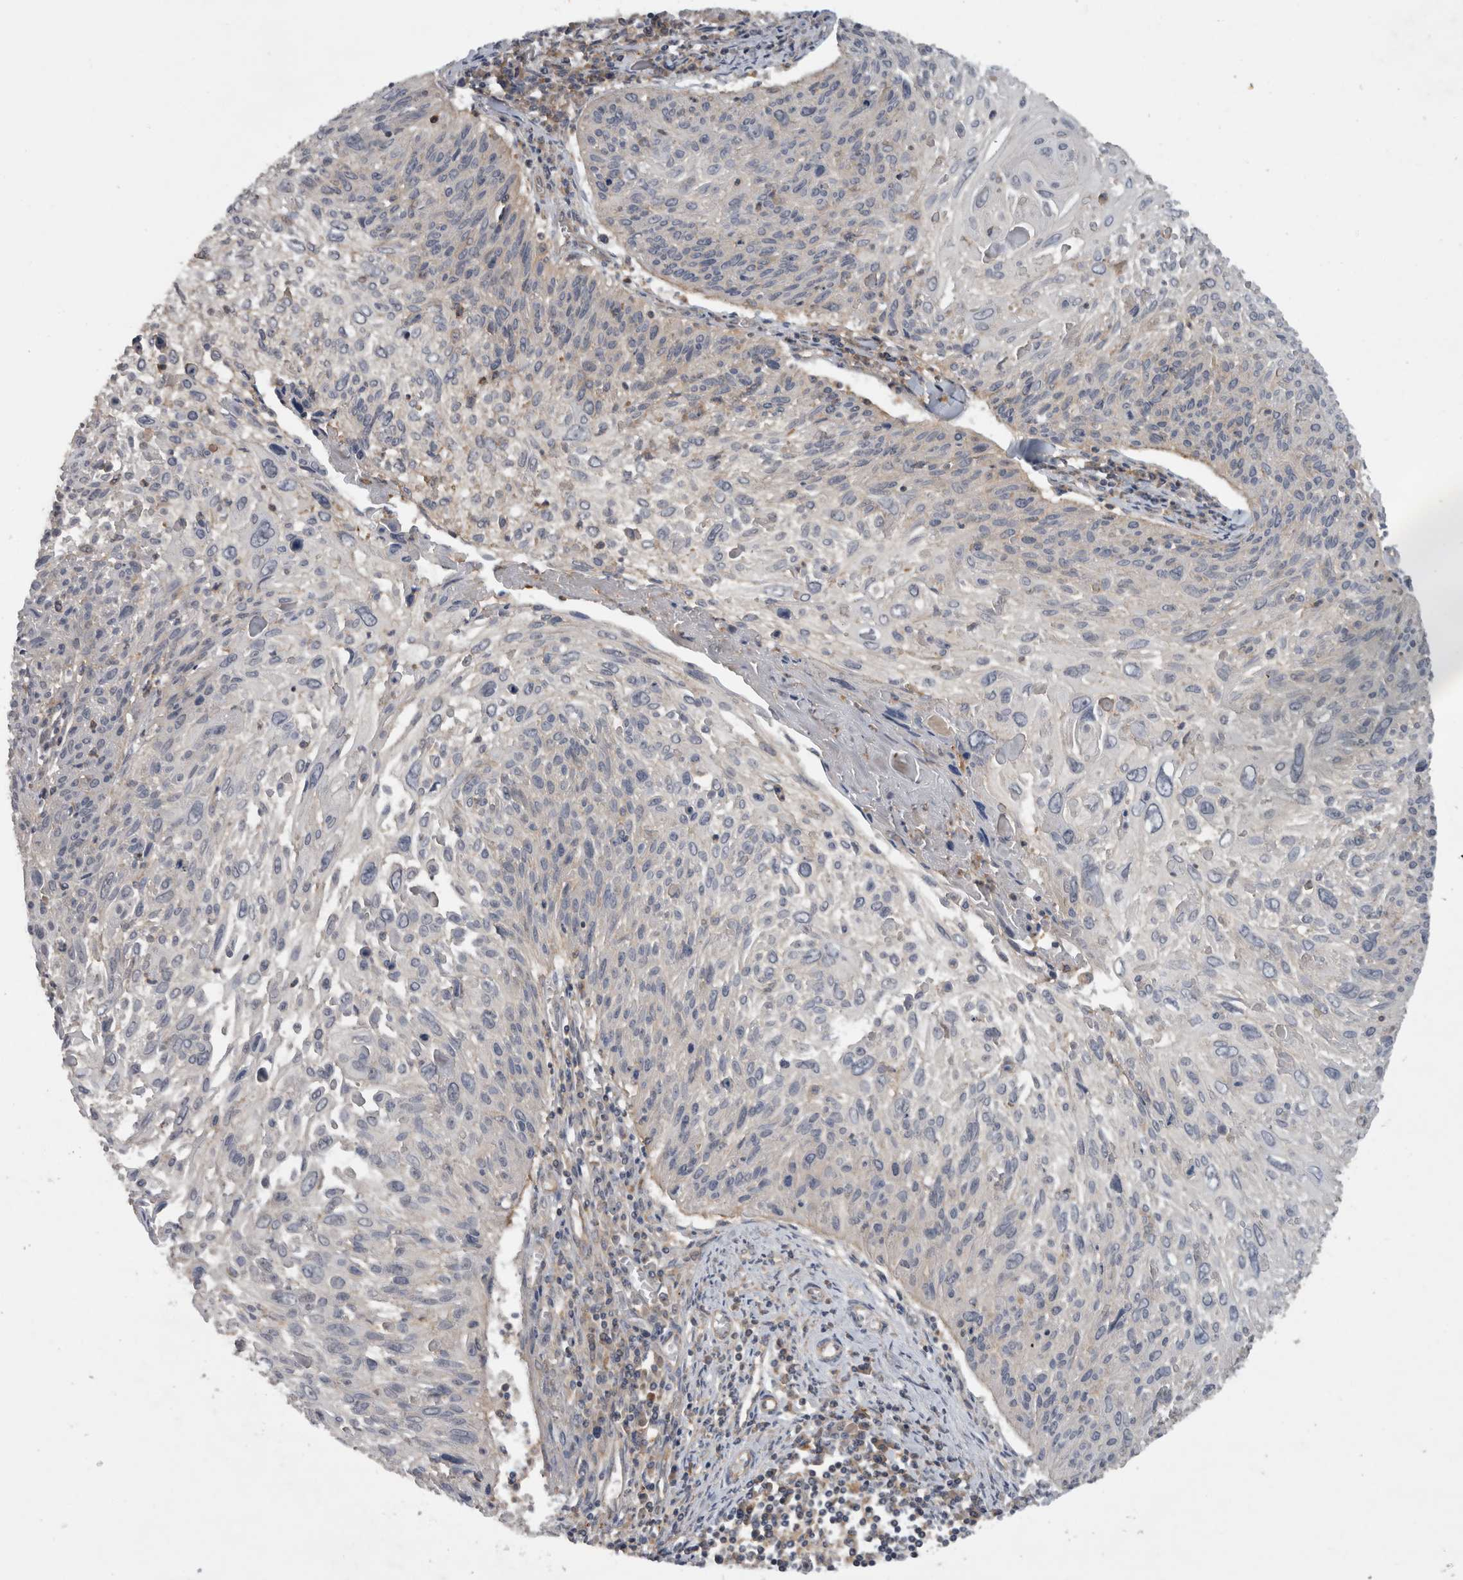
{"staining": {"intensity": "negative", "quantity": "none", "location": "none"}, "tissue": "cervical cancer", "cell_type": "Tumor cells", "image_type": "cancer", "snomed": [{"axis": "morphology", "description": "Squamous cell carcinoma, NOS"}, {"axis": "topography", "description": "Cervix"}], "caption": "DAB (3,3'-diaminobenzidine) immunohistochemical staining of cervical cancer demonstrates no significant positivity in tumor cells.", "gene": "SCARA5", "patient": {"sex": "female", "age": 51}}